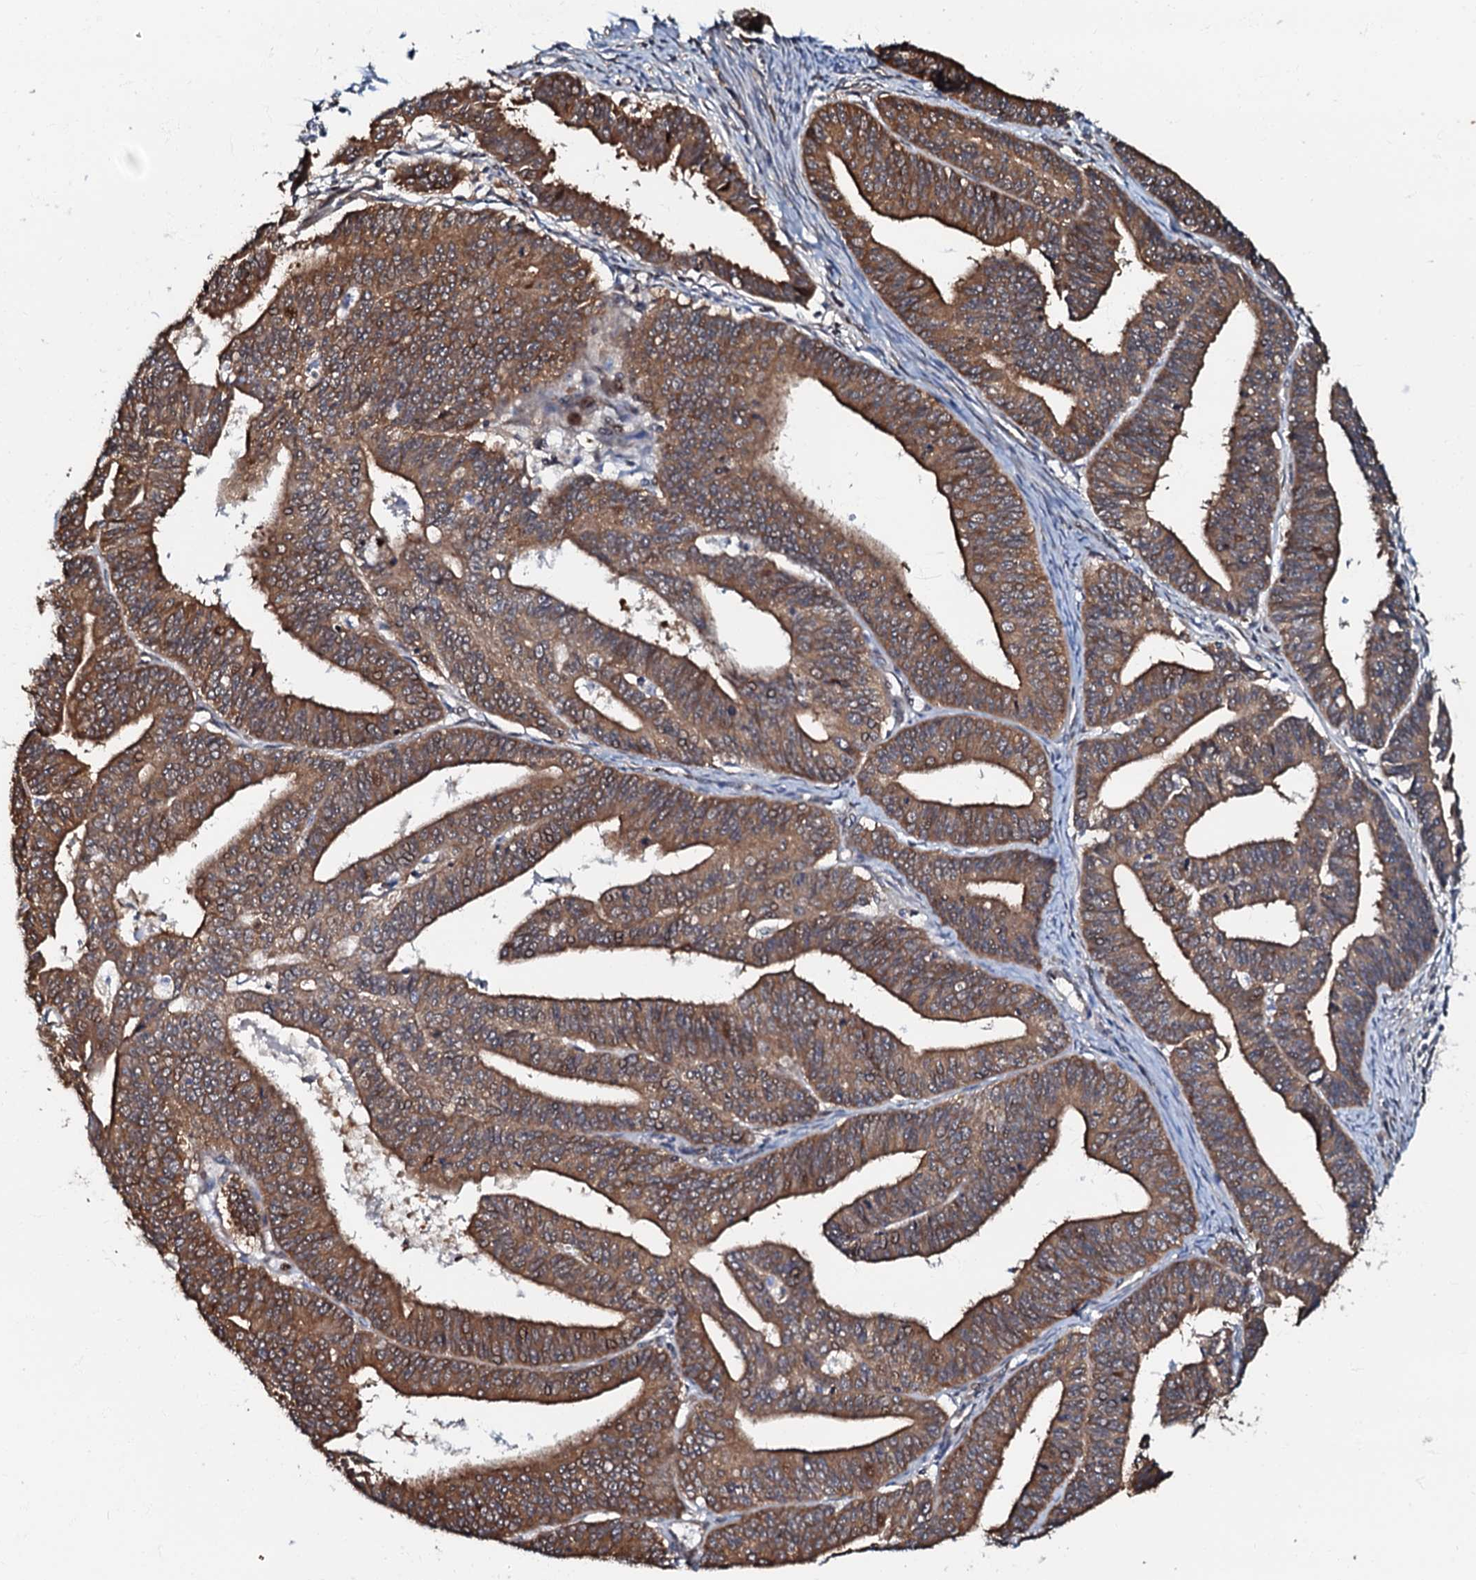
{"staining": {"intensity": "strong", "quantity": ">75%", "location": "cytoplasmic/membranous"}, "tissue": "endometrial cancer", "cell_type": "Tumor cells", "image_type": "cancer", "snomed": [{"axis": "morphology", "description": "Adenocarcinoma, NOS"}, {"axis": "topography", "description": "Endometrium"}], "caption": "This is an image of IHC staining of endometrial cancer, which shows strong staining in the cytoplasmic/membranous of tumor cells.", "gene": "OSBP", "patient": {"sex": "female", "age": 73}}